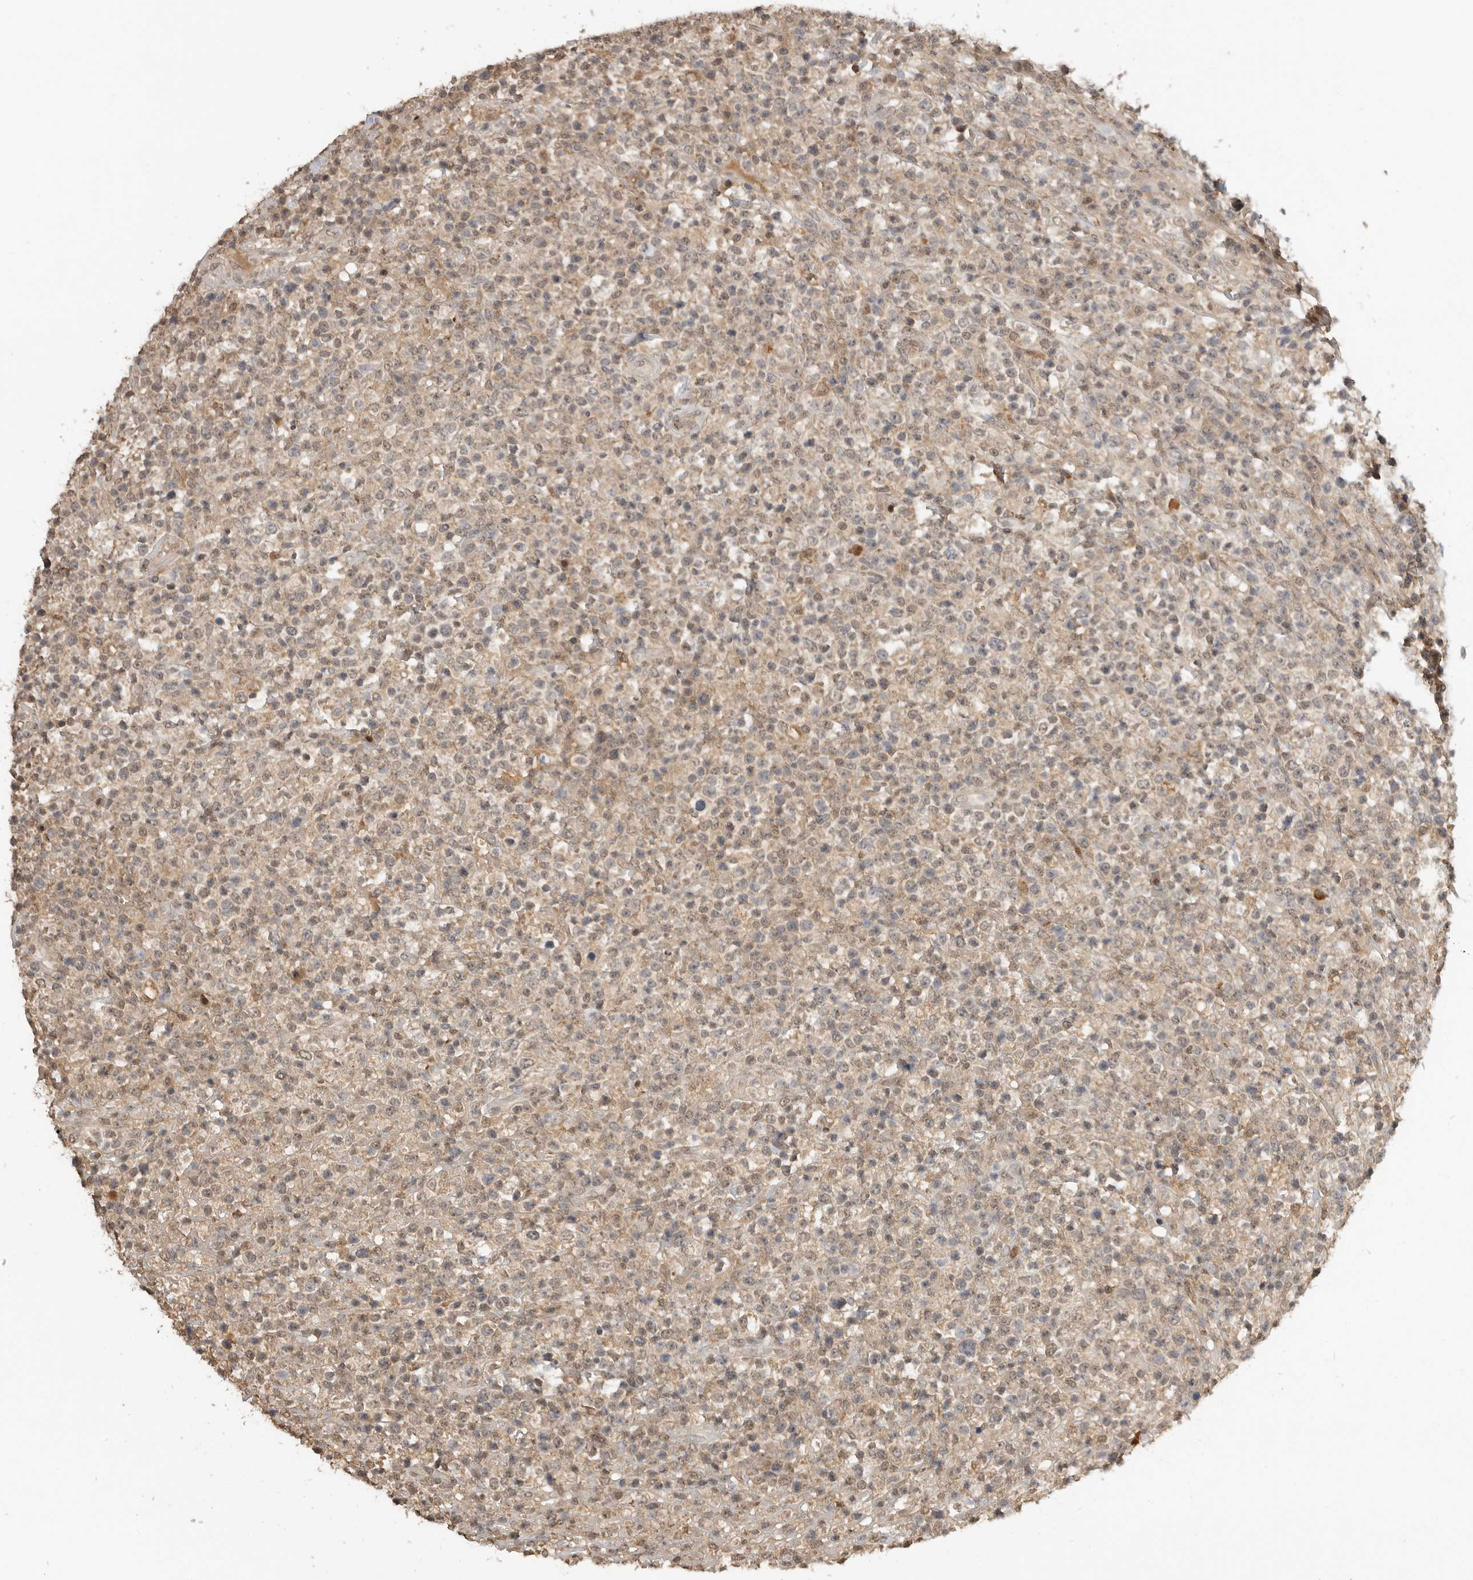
{"staining": {"intensity": "weak", "quantity": "25%-75%", "location": "cytoplasmic/membranous,nuclear"}, "tissue": "lymphoma", "cell_type": "Tumor cells", "image_type": "cancer", "snomed": [{"axis": "morphology", "description": "Malignant lymphoma, non-Hodgkin's type, High grade"}, {"axis": "topography", "description": "Colon"}], "caption": "Malignant lymphoma, non-Hodgkin's type (high-grade) tissue shows weak cytoplasmic/membranous and nuclear positivity in approximately 25%-75% of tumor cells, visualized by immunohistochemistry.", "gene": "ASPSCR1", "patient": {"sex": "female", "age": 53}}